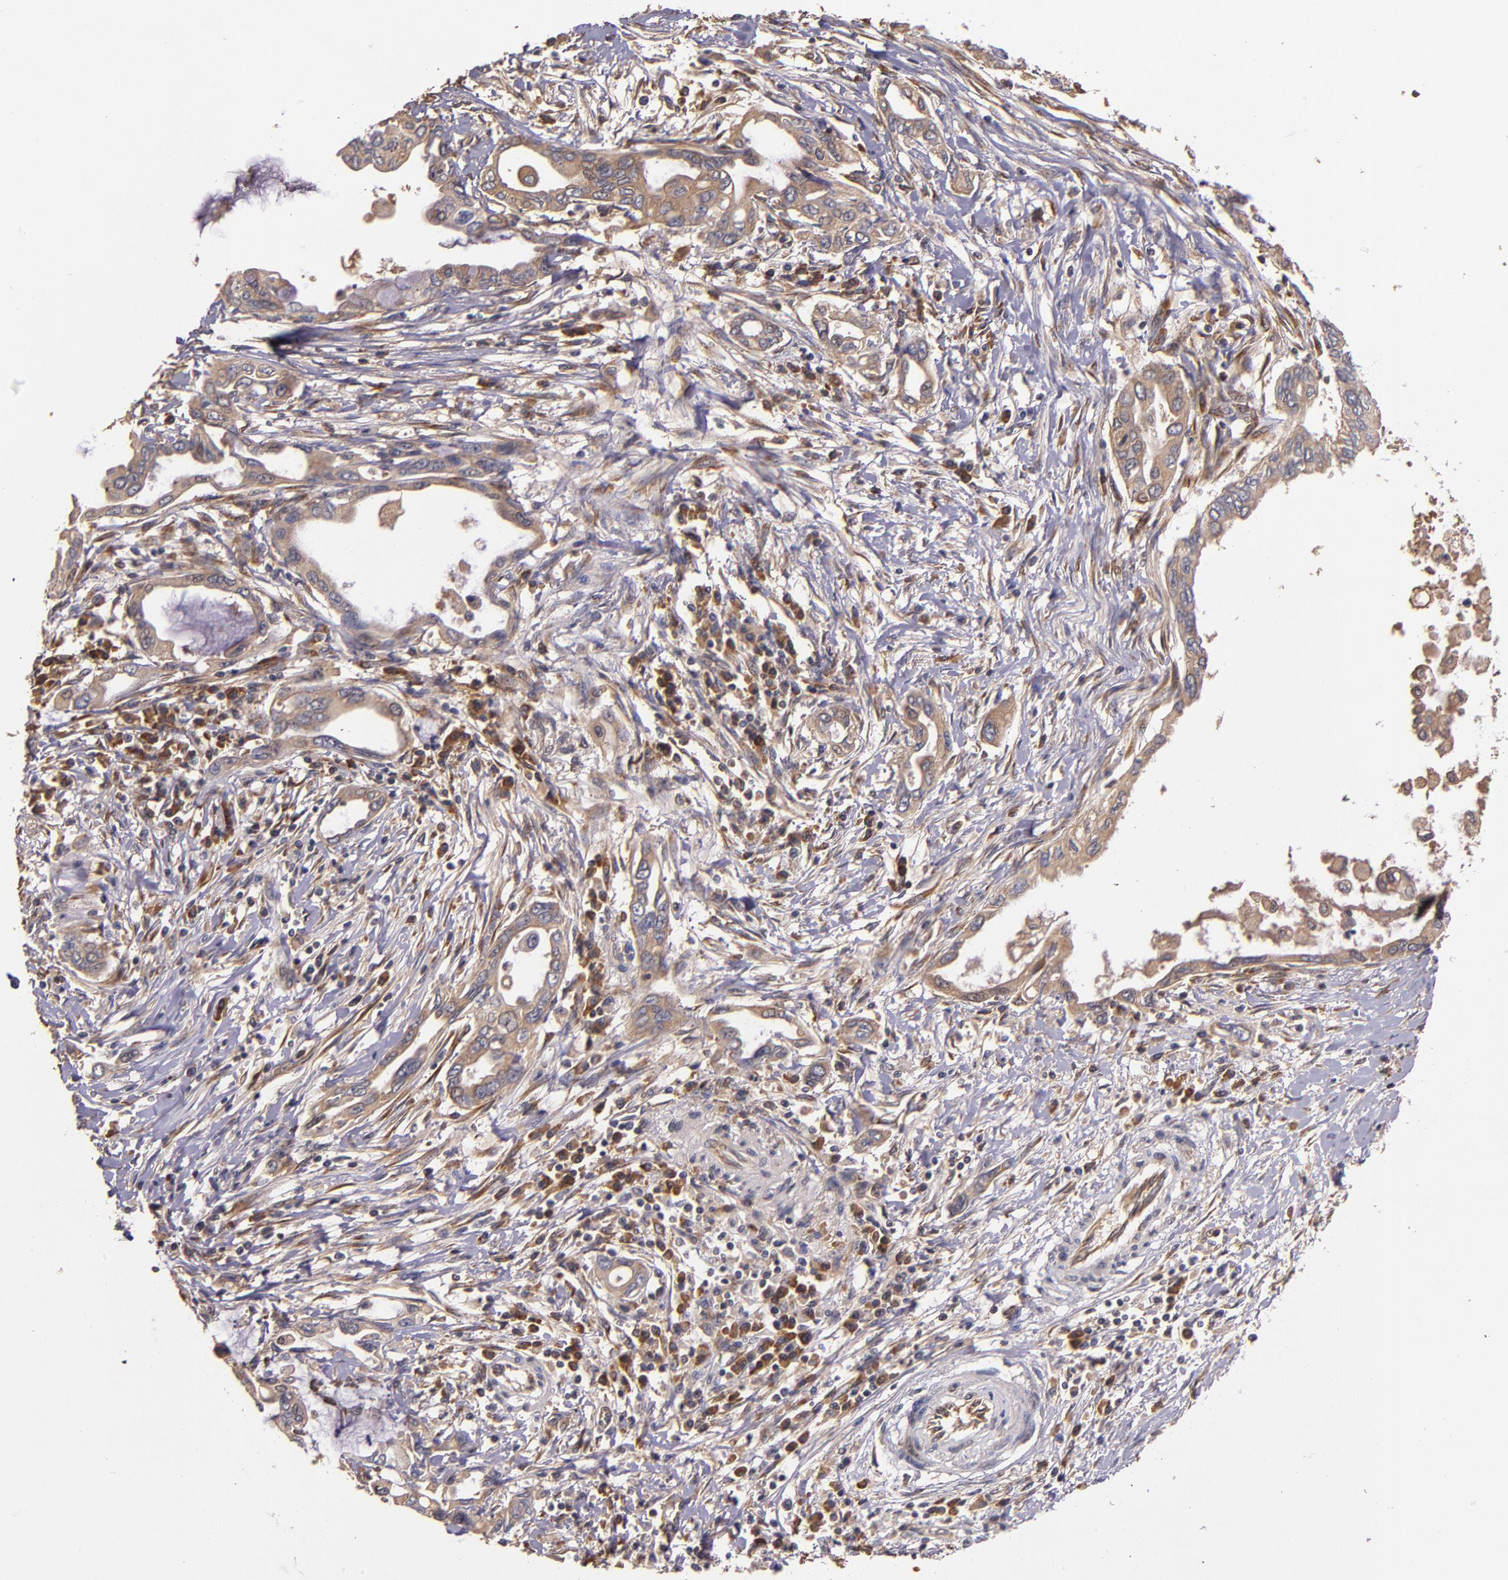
{"staining": {"intensity": "weak", "quantity": ">75%", "location": "cytoplasmic/membranous"}, "tissue": "pancreatic cancer", "cell_type": "Tumor cells", "image_type": "cancer", "snomed": [{"axis": "morphology", "description": "Adenocarcinoma, NOS"}, {"axis": "topography", "description": "Pancreas"}], "caption": "This photomicrograph reveals pancreatic cancer (adenocarcinoma) stained with immunohistochemistry to label a protein in brown. The cytoplasmic/membranous of tumor cells show weak positivity for the protein. Nuclei are counter-stained blue.", "gene": "PRAF2", "patient": {"sex": "female", "age": 57}}